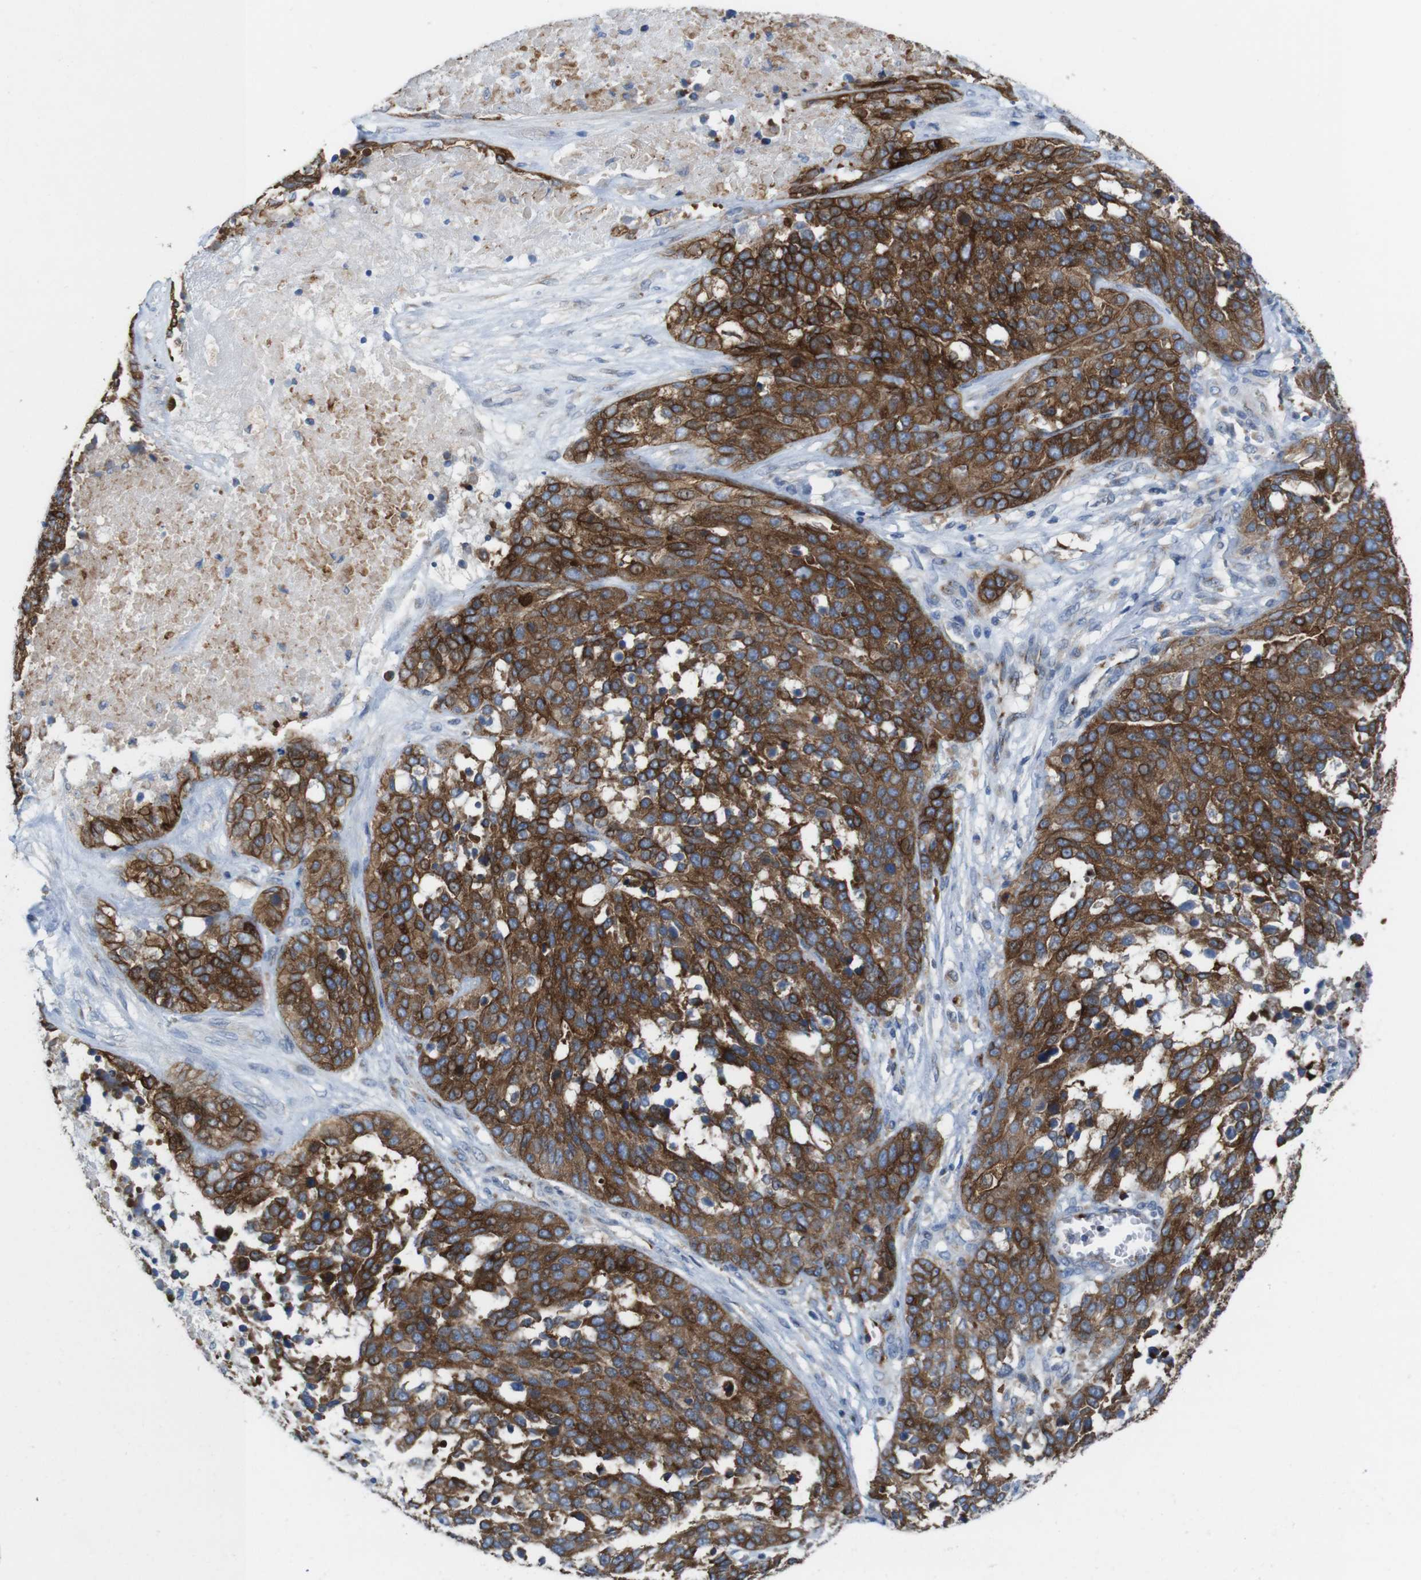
{"staining": {"intensity": "strong", "quantity": "25%-75%", "location": "cytoplasmic/membranous"}, "tissue": "ovarian cancer", "cell_type": "Tumor cells", "image_type": "cancer", "snomed": [{"axis": "morphology", "description": "Cystadenocarcinoma, serous, NOS"}, {"axis": "topography", "description": "Ovary"}], "caption": "Ovarian cancer stained with a brown dye reveals strong cytoplasmic/membranous positive positivity in approximately 25%-75% of tumor cells.", "gene": "EFCAB14", "patient": {"sex": "female", "age": 44}}